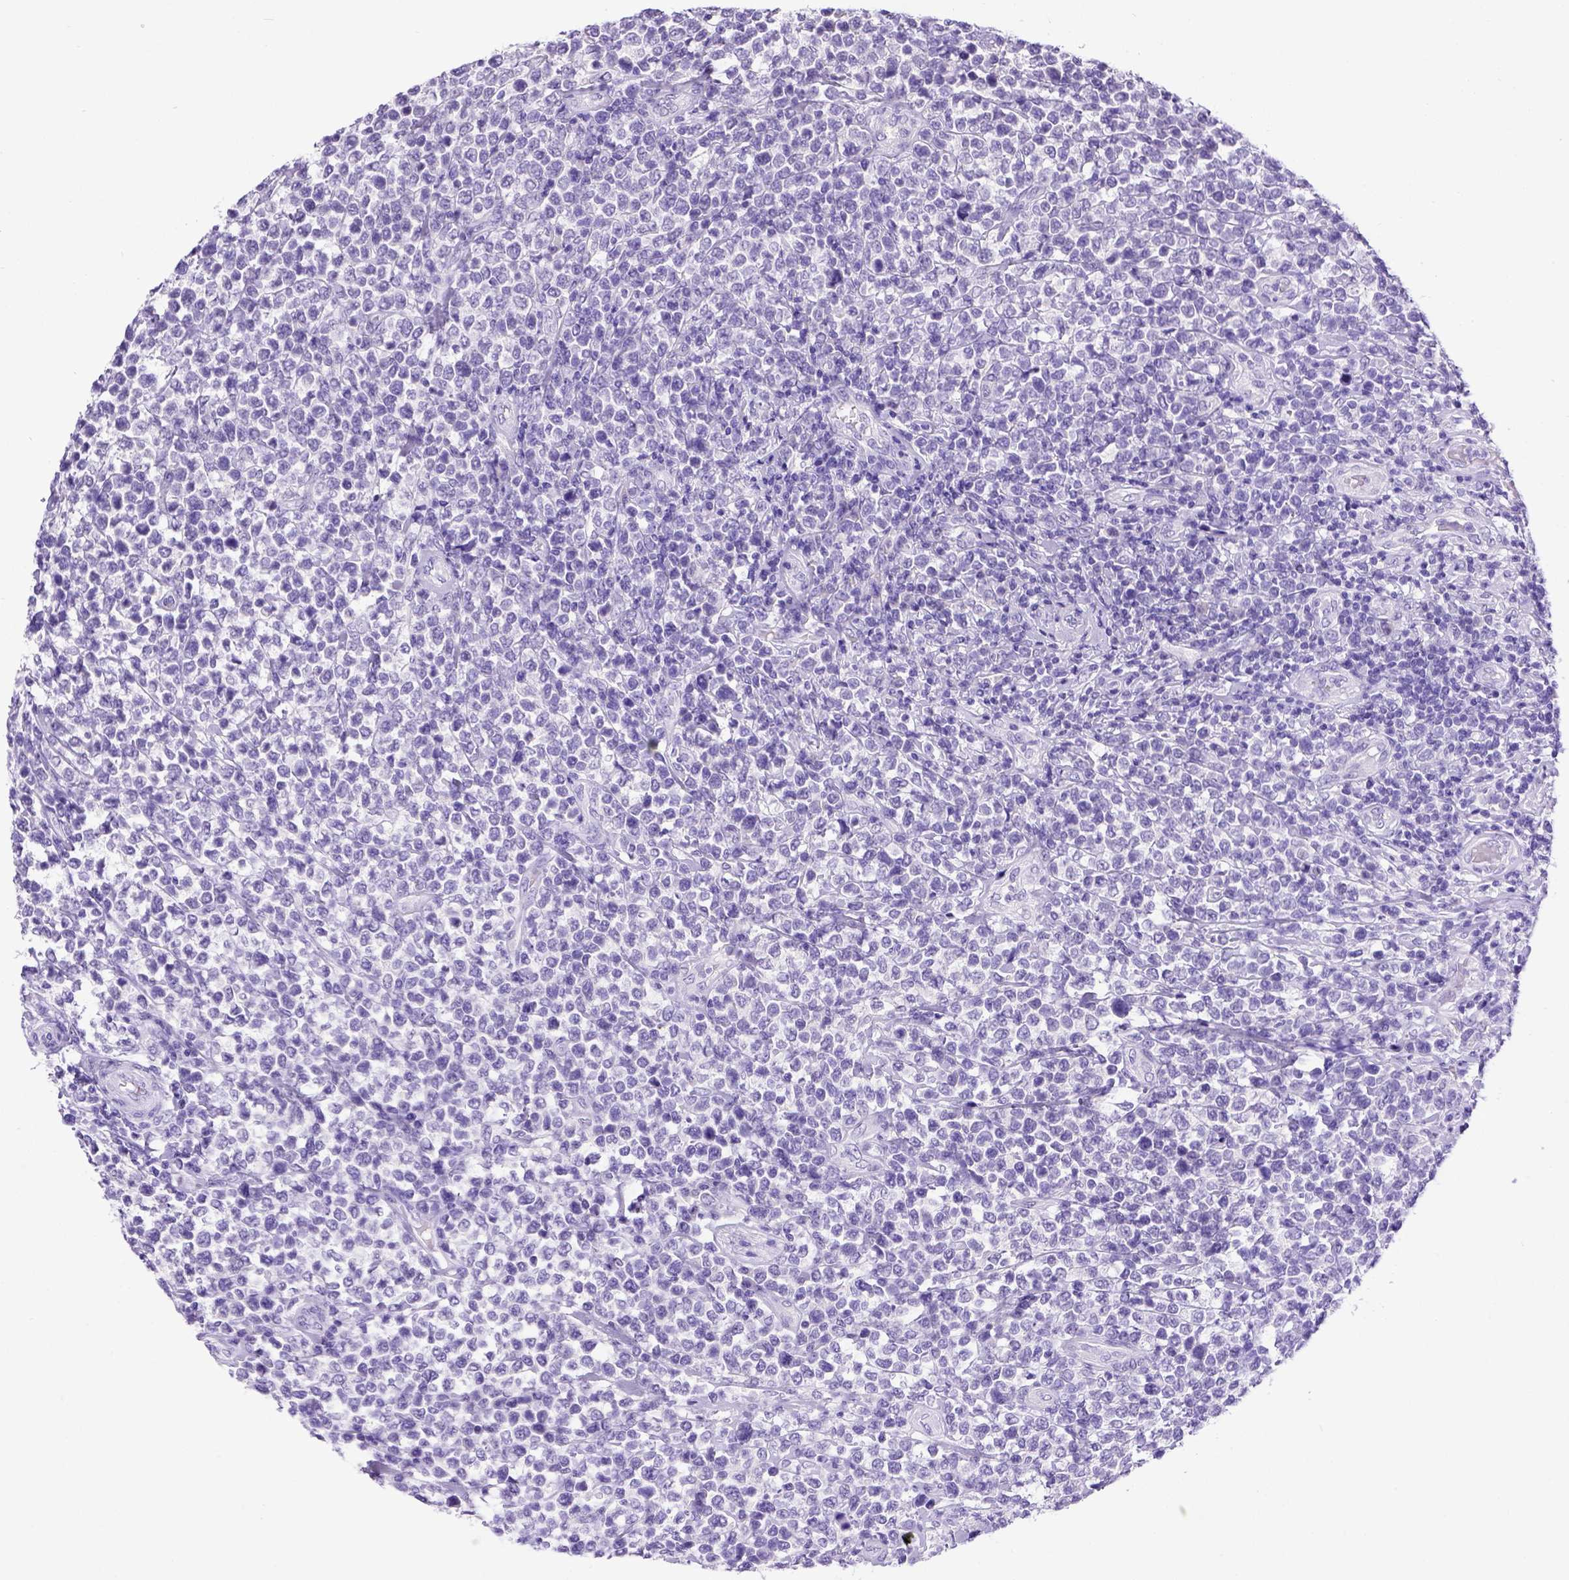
{"staining": {"intensity": "negative", "quantity": "none", "location": "none"}, "tissue": "lymphoma", "cell_type": "Tumor cells", "image_type": "cancer", "snomed": [{"axis": "morphology", "description": "Malignant lymphoma, non-Hodgkin's type, High grade"}, {"axis": "topography", "description": "Soft tissue"}], "caption": "Immunohistochemistry of malignant lymphoma, non-Hodgkin's type (high-grade) reveals no staining in tumor cells.", "gene": "ESR1", "patient": {"sex": "female", "age": 56}}